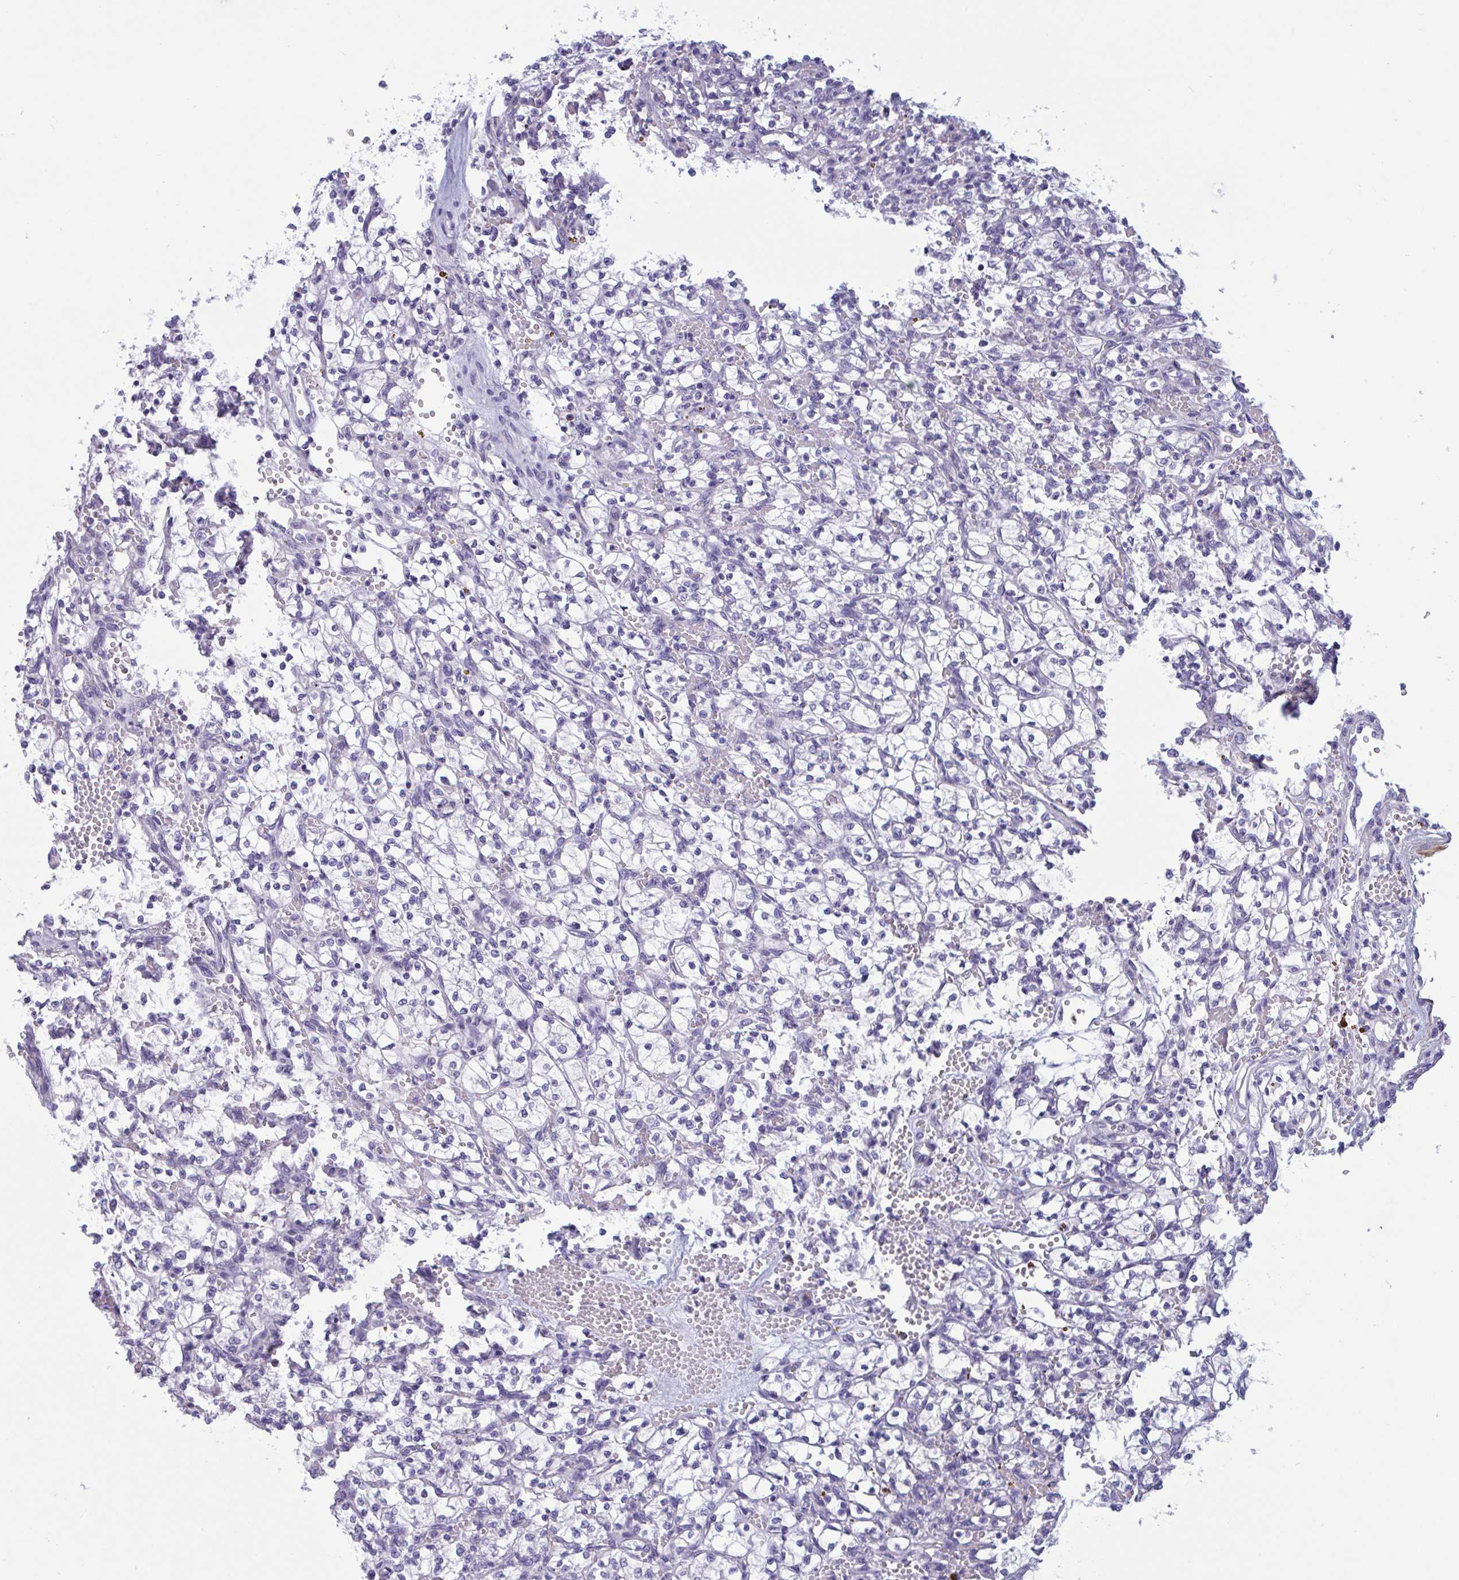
{"staining": {"intensity": "negative", "quantity": "none", "location": "none"}, "tissue": "renal cancer", "cell_type": "Tumor cells", "image_type": "cancer", "snomed": [{"axis": "morphology", "description": "Adenocarcinoma, NOS"}, {"axis": "topography", "description": "Kidney"}], "caption": "Immunohistochemical staining of renal adenocarcinoma displays no significant positivity in tumor cells.", "gene": "OXLD1", "patient": {"sex": "female", "age": 64}}